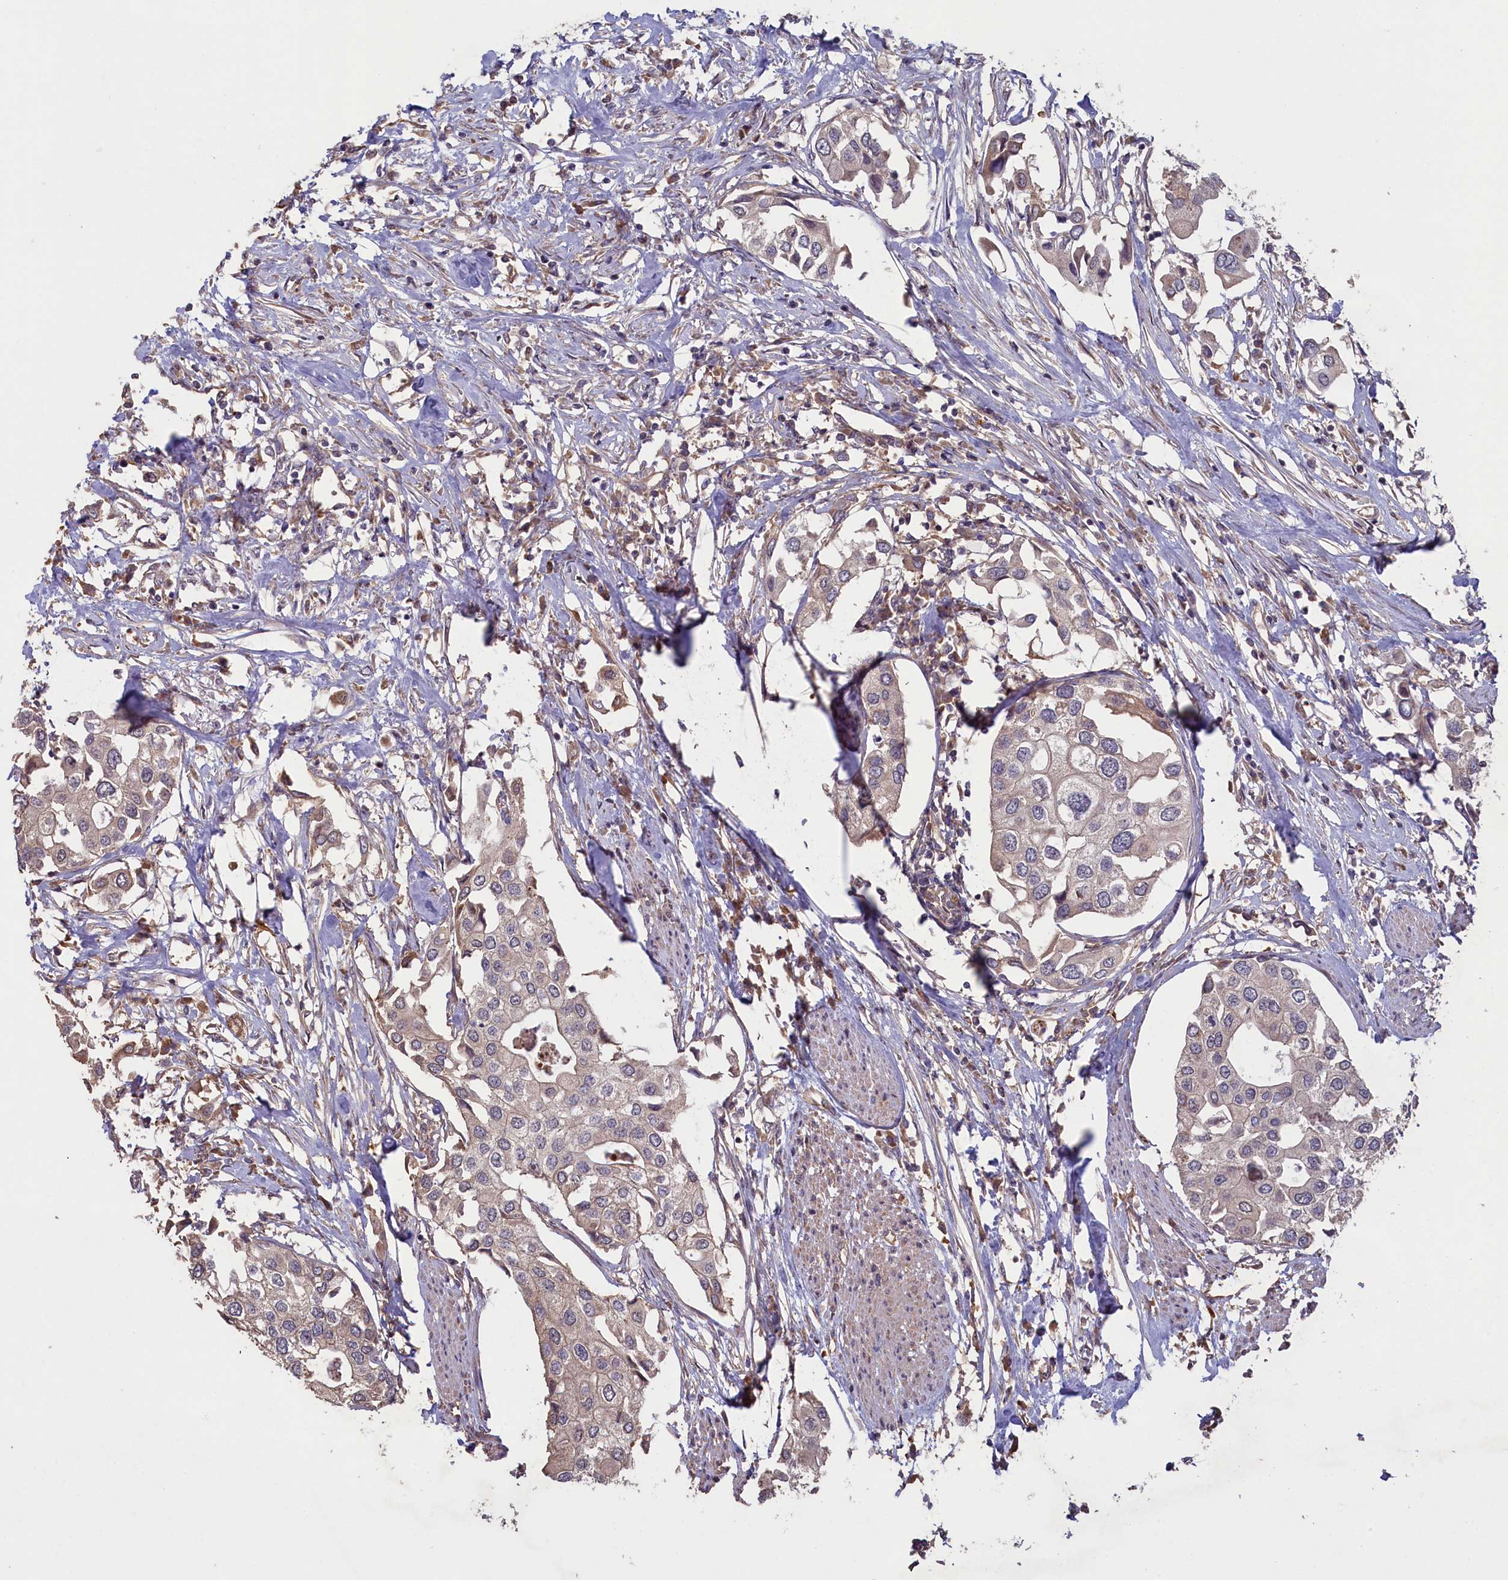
{"staining": {"intensity": "weak", "quantity": "<25%", "location": "cytoplasmic/membranous"}, "tissue": "urothelial cancer", "cell_type": "Tumor cells", "image_type": "cancer", "snomed": [{"axis": "morphology", "description": "Urothelial carcinoma, High grade"}, {"axis": "topography", "description": "Urinary bladder"}], "caption": "Human urothelial carcinoma (high-grade) stained for a protein using immunohistochemistry (IHC) reveals no staining in tumor cells.", "gene": "CIAO2B", "patient": {"sex": "male", "age": 64}}